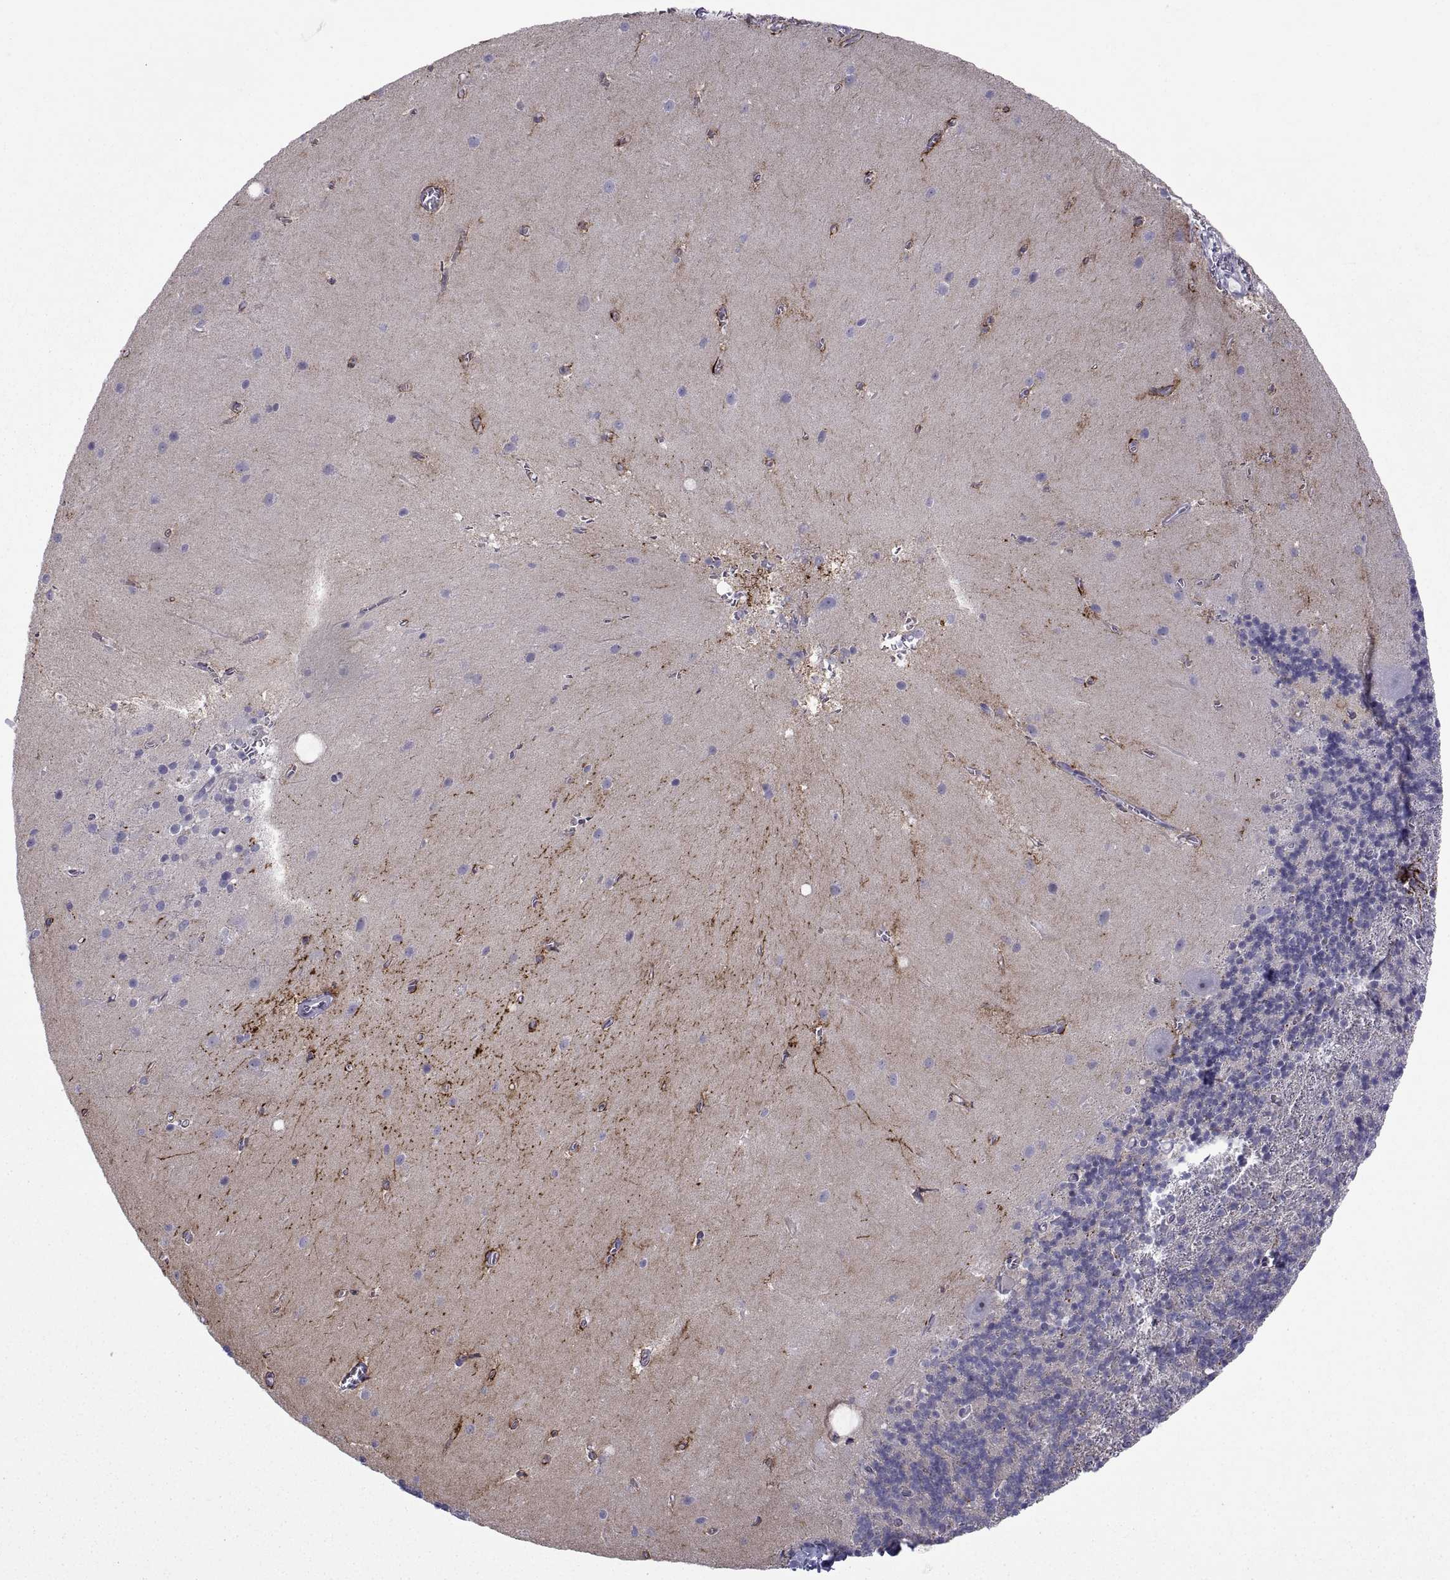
{"staining": {"intensity": "negative", "quantity": "none", "location": "none"}, "tissue": "cerebellum", "cell_type": "Cells in granular layer", "image_type": "normal", "snomed": [{"axis": "morphology", "description": "Normal tissue, NOS"}, {"axis": "topography", "description": "Cerebellum"}], "caption": "A micrograph of human cerebellum is negative for staining in cells in granular layer. (DAB immunohistochemistry visualized using brightfield microscopy, high magnification).", "gene": "TMEM158", "patient": {"sex": "male", "age": 70}}